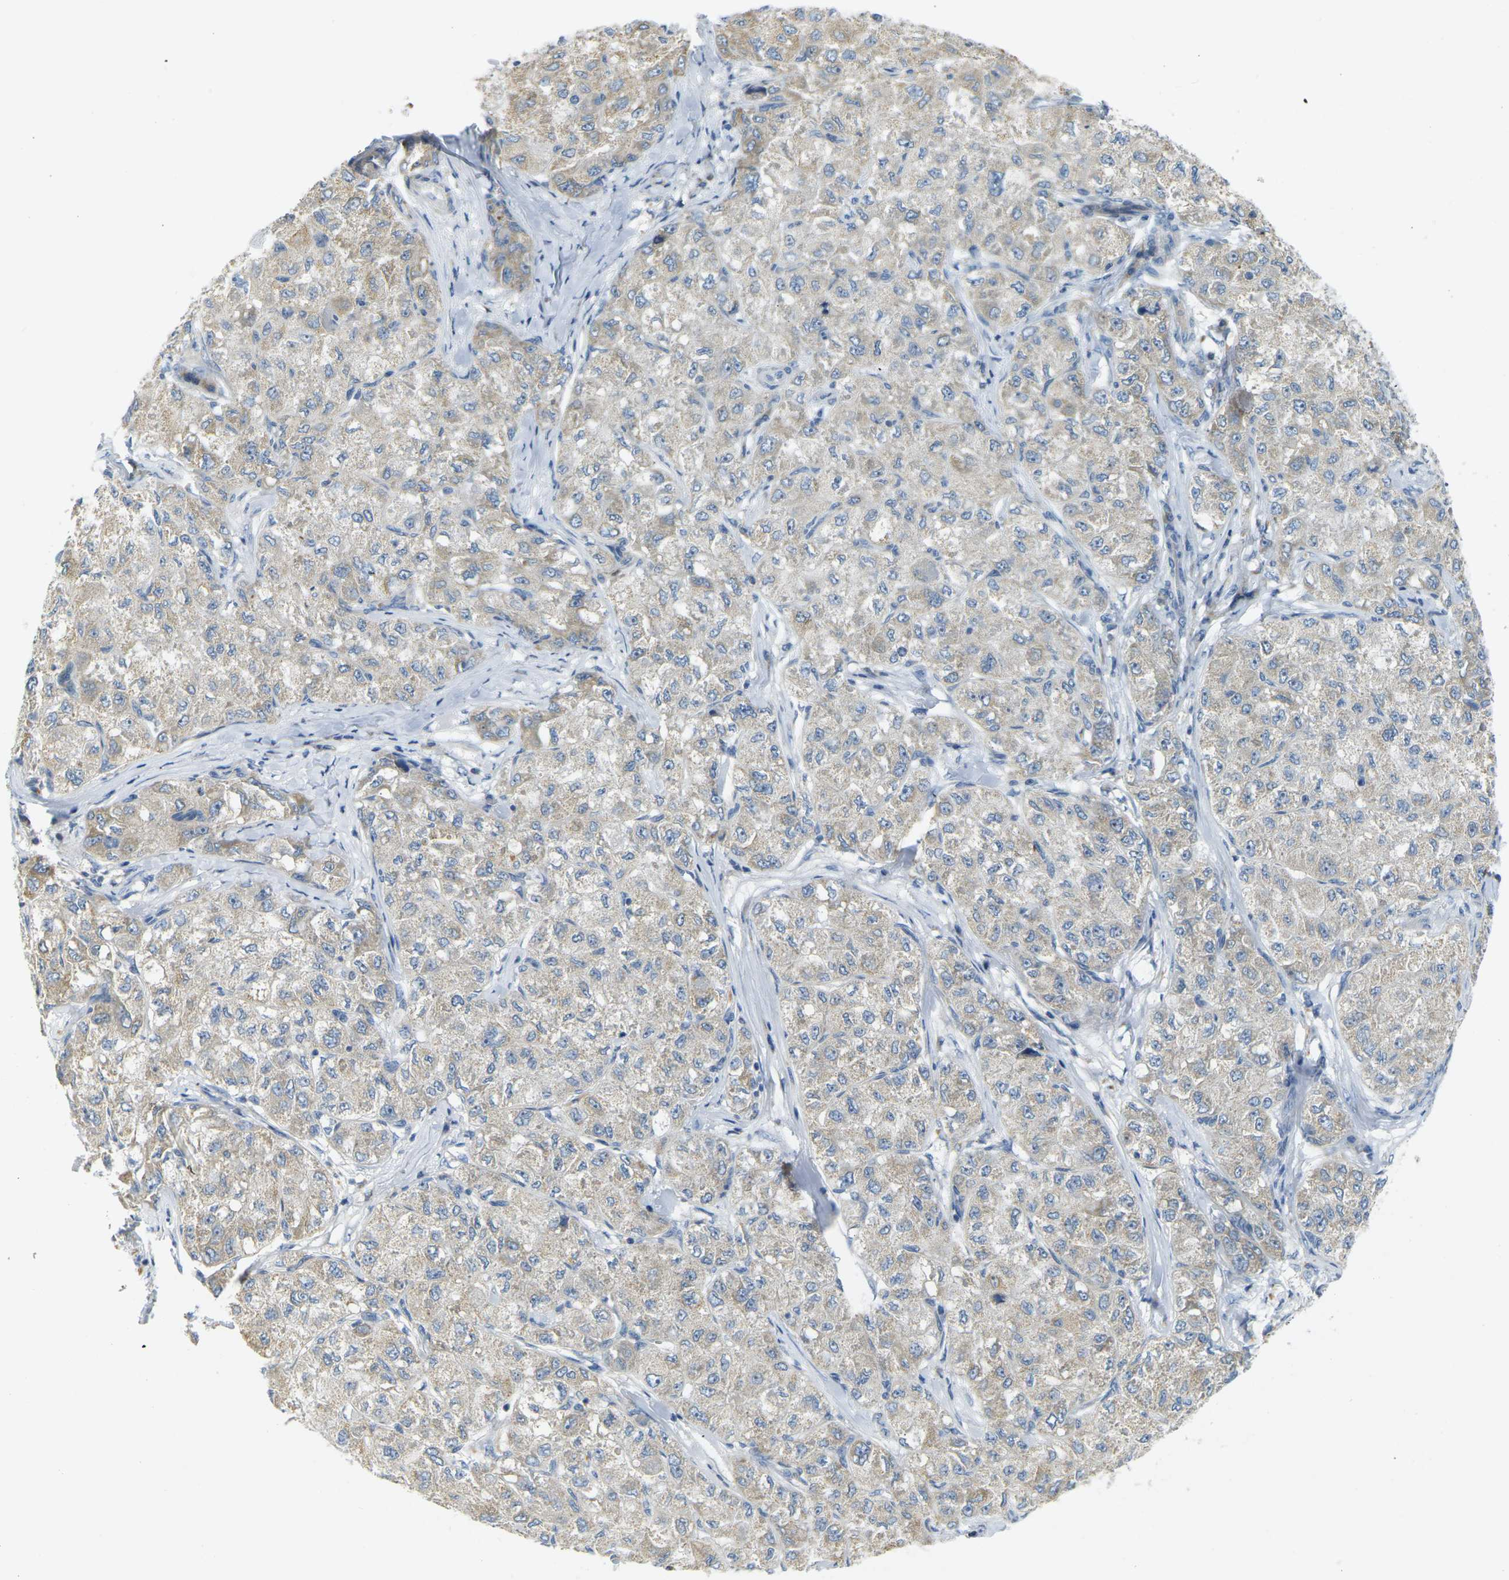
{"staining": {"intensity": "weak", "quantity": ">75%", "location": "cytoplasmic/membranous"}, "tissue": "liver cancer", "cell_type": "Tumor cells", "image_type": "cancer", "snomed": [{"axis": "morphology", "description": "Carcinoma, Hepatocellular, NOS"}, {"axis": "topography", "description": "Liver"}], "caption": "Liver cancer tissue reveals weak cytoplasmic/membranous expression in about >75% of tumor cells Immunohistochemistry (ihc) stains the protein in brown and the nuclei are stained blue.", "gene": "PARD6B", "patient": {"sex": "male", "age": 80}}